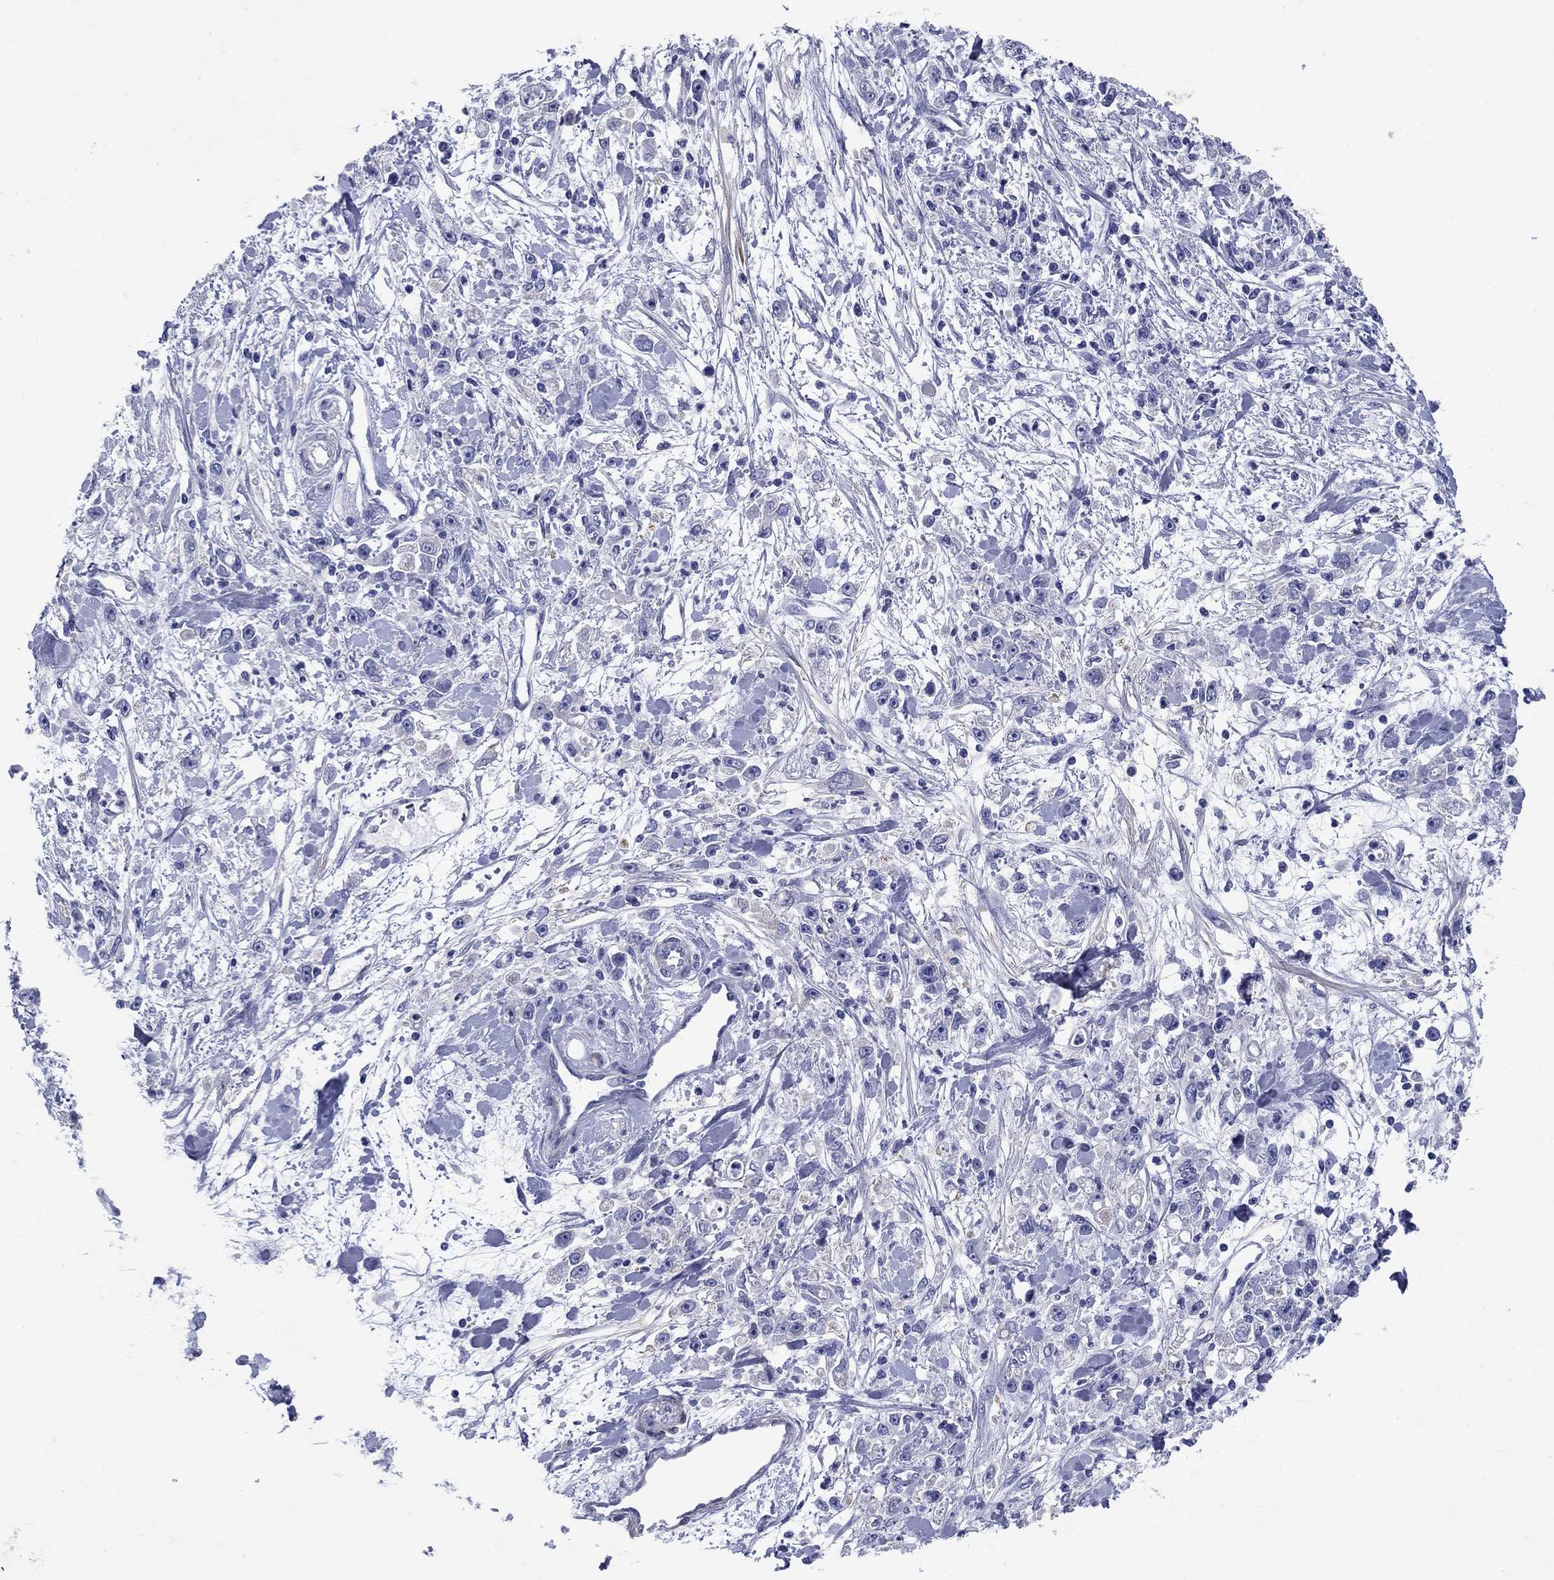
{"staining": {"intensity": "negative", "quantity": "none", "location": "none"}, "tissue": "stomach cancer", "cell_type": "Tumor cells", "image_type": "cancer", "snomed": [{"axis": "morphology", "description": "Adenocarcinoma, NOS"}, {"axis": "topography", "description": "Stomach"}], "caption": "Immunohistochemistry of human stomach cancer (adenocarcinoma) displays no positivity in tumor cells. (DAB immunohistochemistry (IHC) with hematoxylin counter stain).", "gene": "PRKCG", "patient": {"sex": "female", "age": 59}}